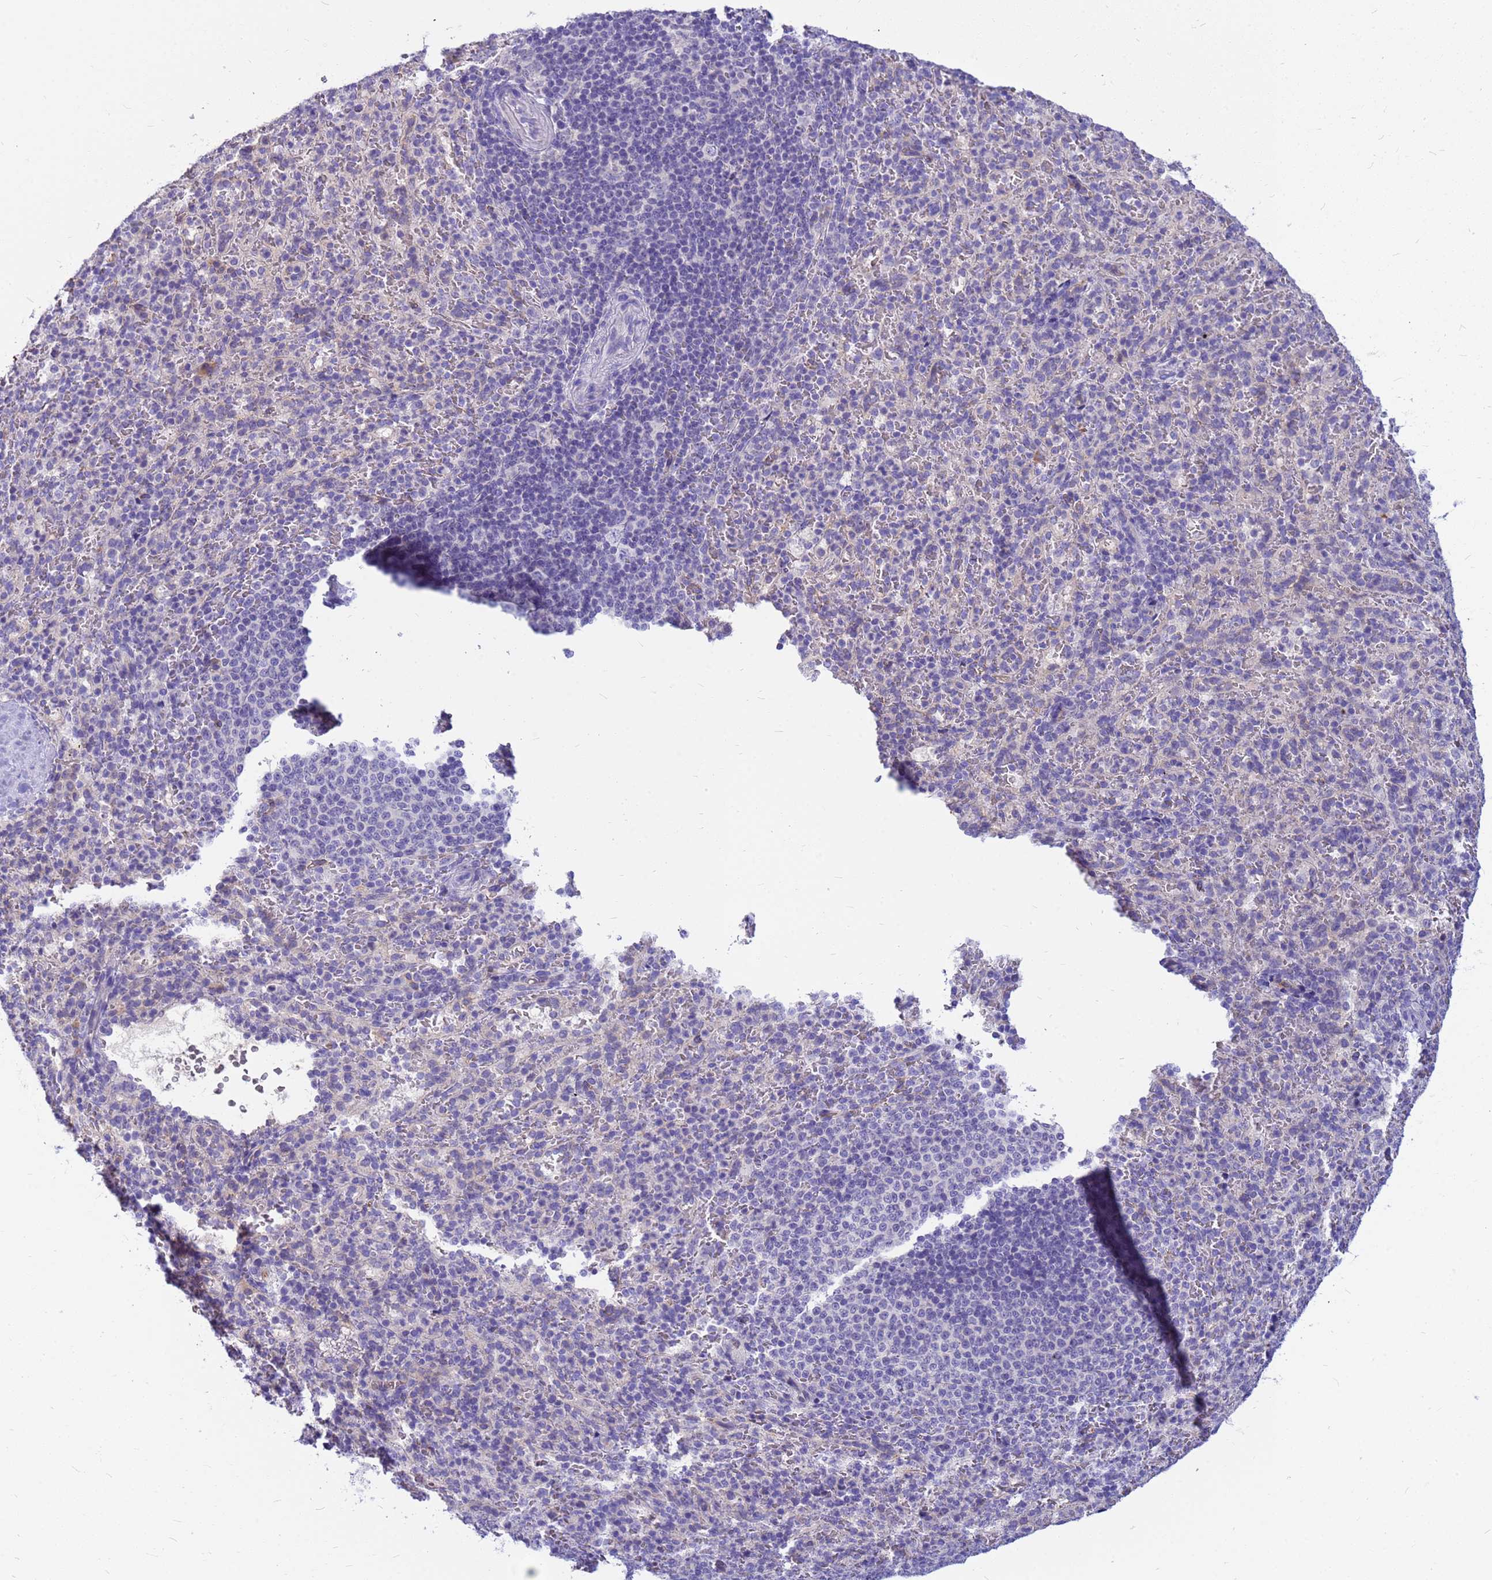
{"staining": {"intensity": "negative", "quantity": "none", "location": "none"}, "tissue": "spleen", "cell_type": "Cells in red pulp", "image_type": "normal", "snomed": [{"axis": "morphology", "description": "Normal tissue, NOS"}, {"axis": "topography", "description": "Spleen"}], "caption": "Image shows no significant protein staining in cells in red pulp of unremarkable spleen.", "gene": "DPRX", "patient": {"sex": "female", "age": 21}}